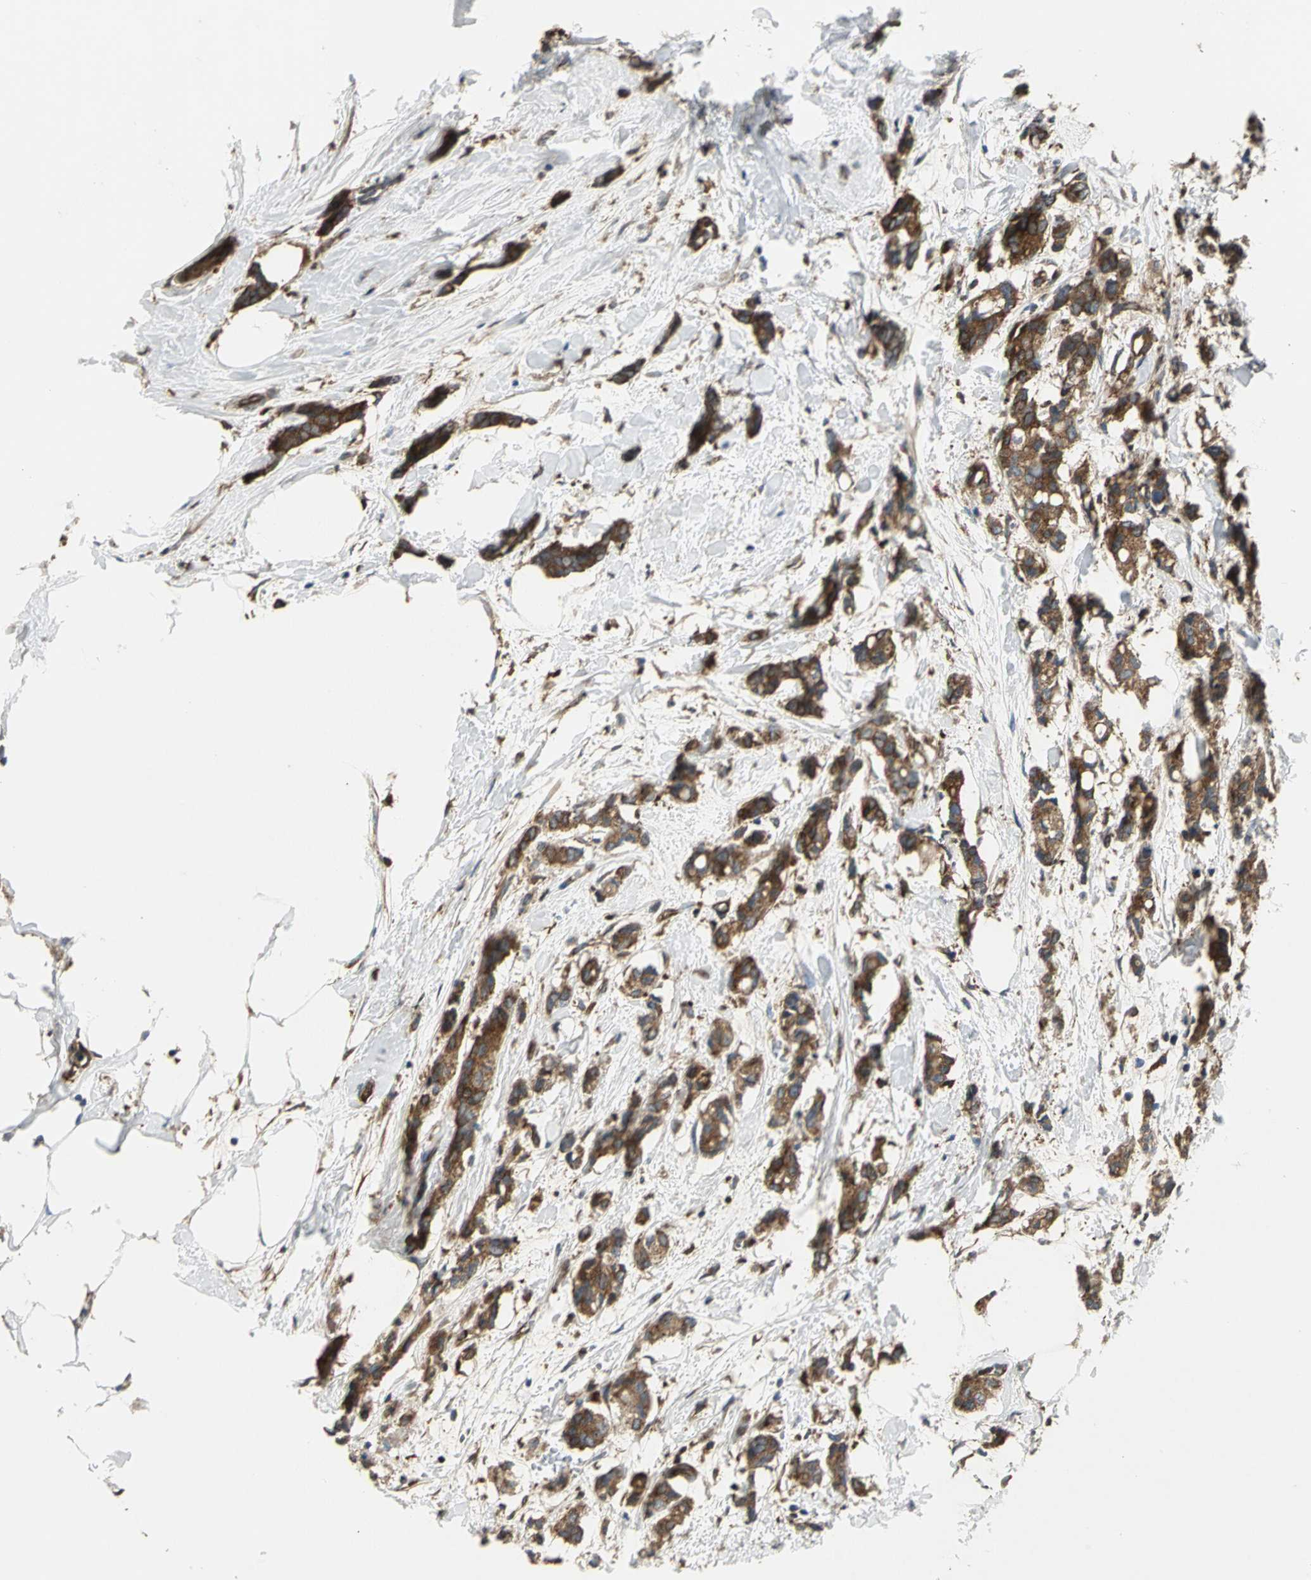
{"staining": {"intensity": "strong", "quantity": ">75%", "location": "cytoplasmic/membranous"}, "tissue": "breast cancer", "cell_type": "Tumor cells", "image_type": "cancer", "snomed": [{"axis": "morphology", "description": "Duct carcinoma"}, {"axis": "topography", "description": "Breast"}], "caption": "Immunohistochemistry (IHC) (DAB) staining of human breast intraductal carcinoma displays strong cytoplasmic/membranous protein expression in about >75% of tumor cells.", "gene": "CHRNB1", "patient": {"sex": "female", "age": 84}}